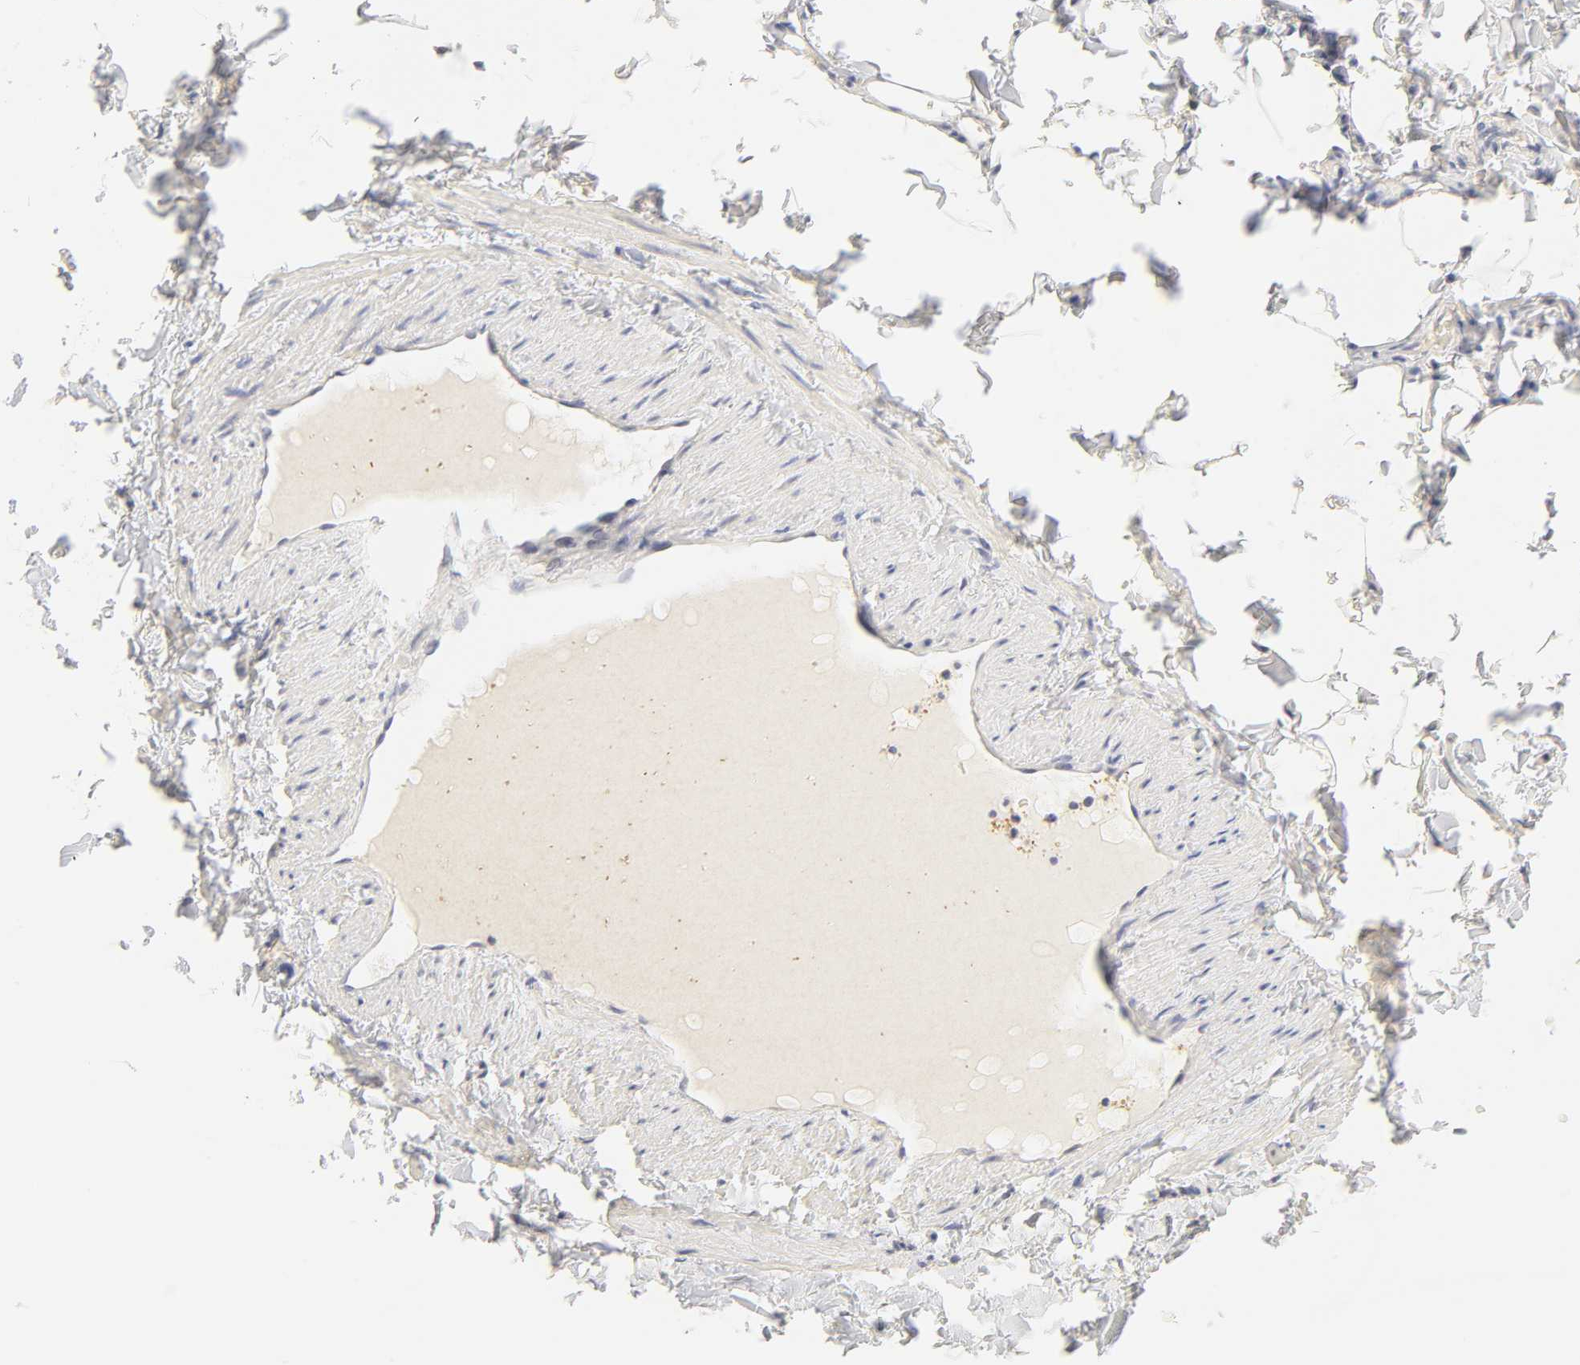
{"staining": {"intensity": "negative", "quantity": "none", "location": "none"}, "tissue": "adipose tissue", "cell_type": "Adipocytes", "image_type": "normal", "snomed": [{"axis": "morphology", "description": "Normal tissue, NOS"}, {"axis": "topography", "description": "Vascular tissue"}], "caption": "IHC image of benign human adipose tissue stained for a protein (brown), which reveals no staining in adipocytes.", "gene": "CYP4B1", "patient": {"sex": "male", "age": 41}}